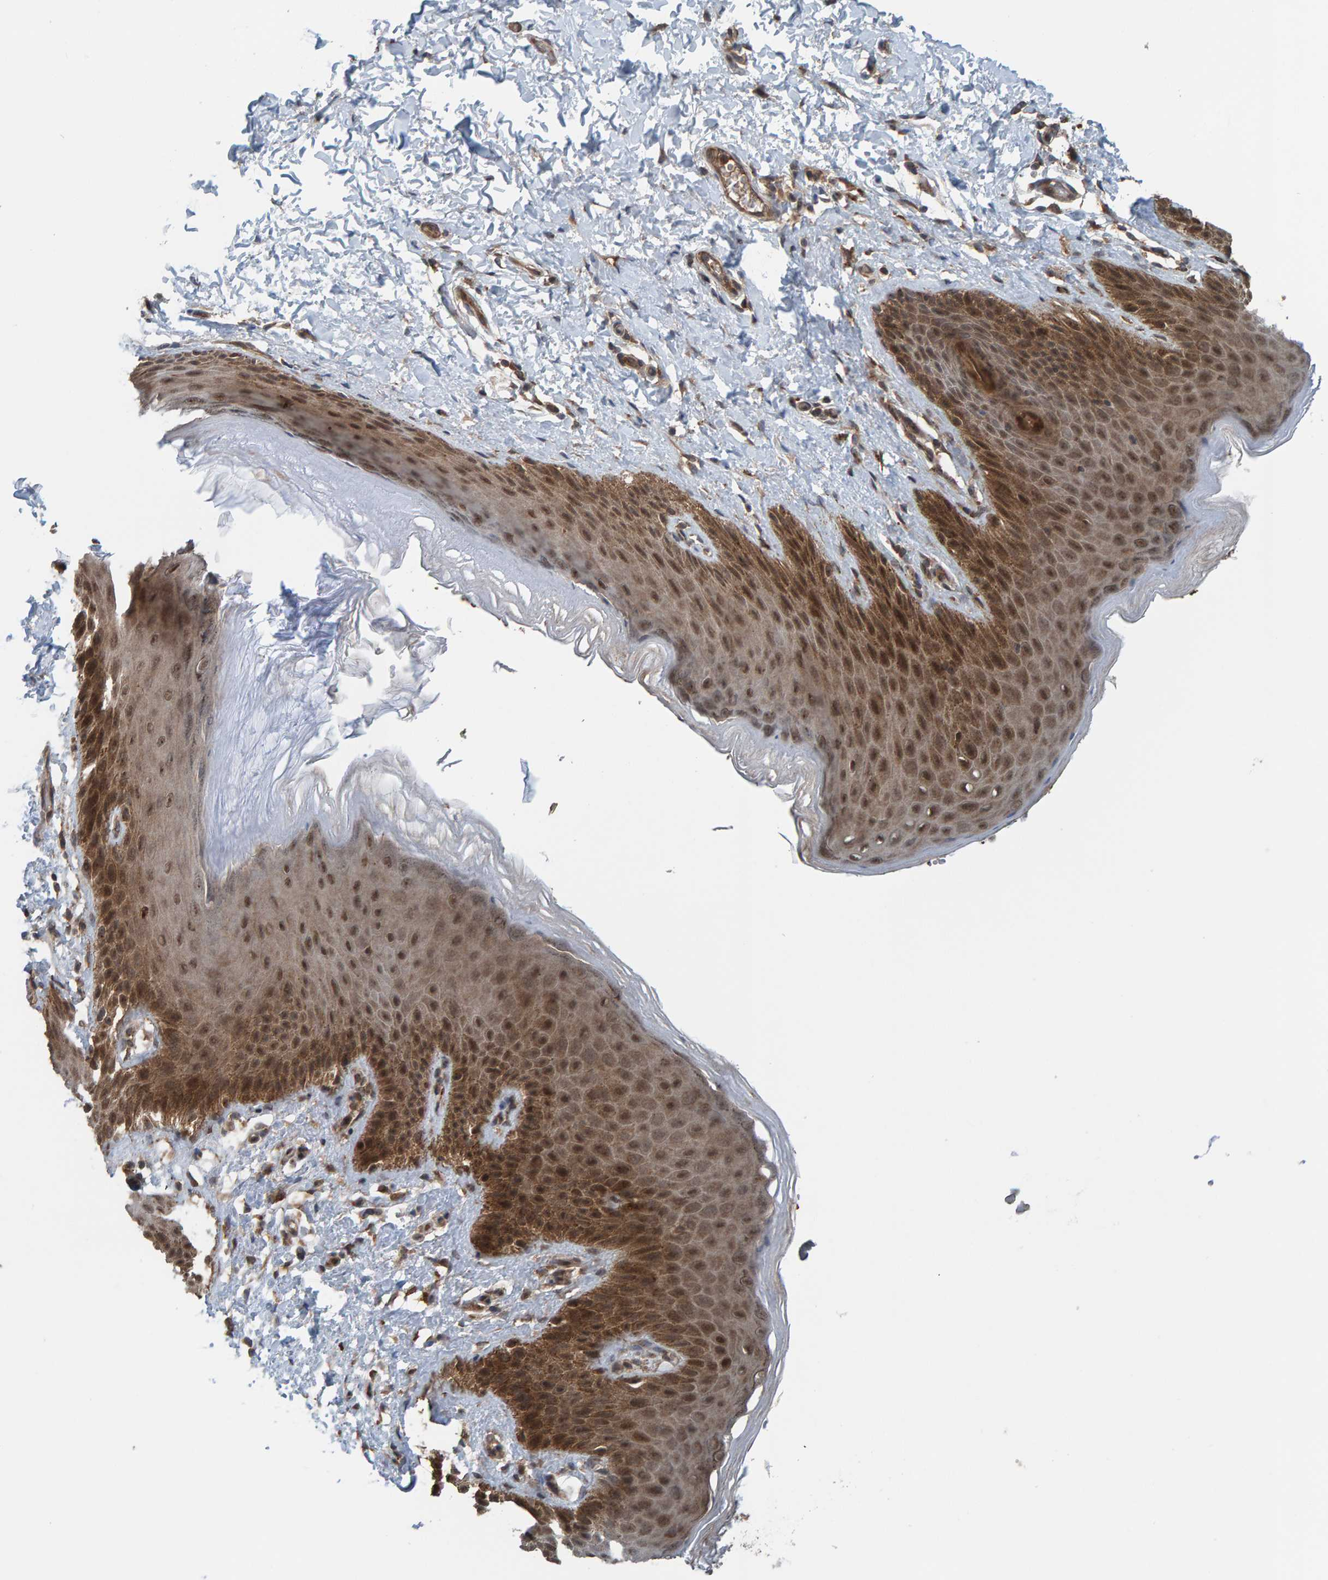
{"staining": {"intensity": "moderate", "quantity": ">75%", "location": "cytoplasmic/membranous,nuclear"}, "tissue": "skin", "cell_type": "Epidermal cells", "image_type": "normal", "snomed": [{"axis": "morphology", "description": "Normal tissue, NOS"}, {"axis": "topography", "description": "Anal"}, {"axis": "topography", "description": "Peripheral nerve tissue"}], "caption": "Protein expression analysis of benign skin displays moderate cytoplasmic/membranous,nuclear positivity in about >75% of epidermal cells.", "gene": "CUEDC1", "patient": {"sex": "male", "age": 44}}